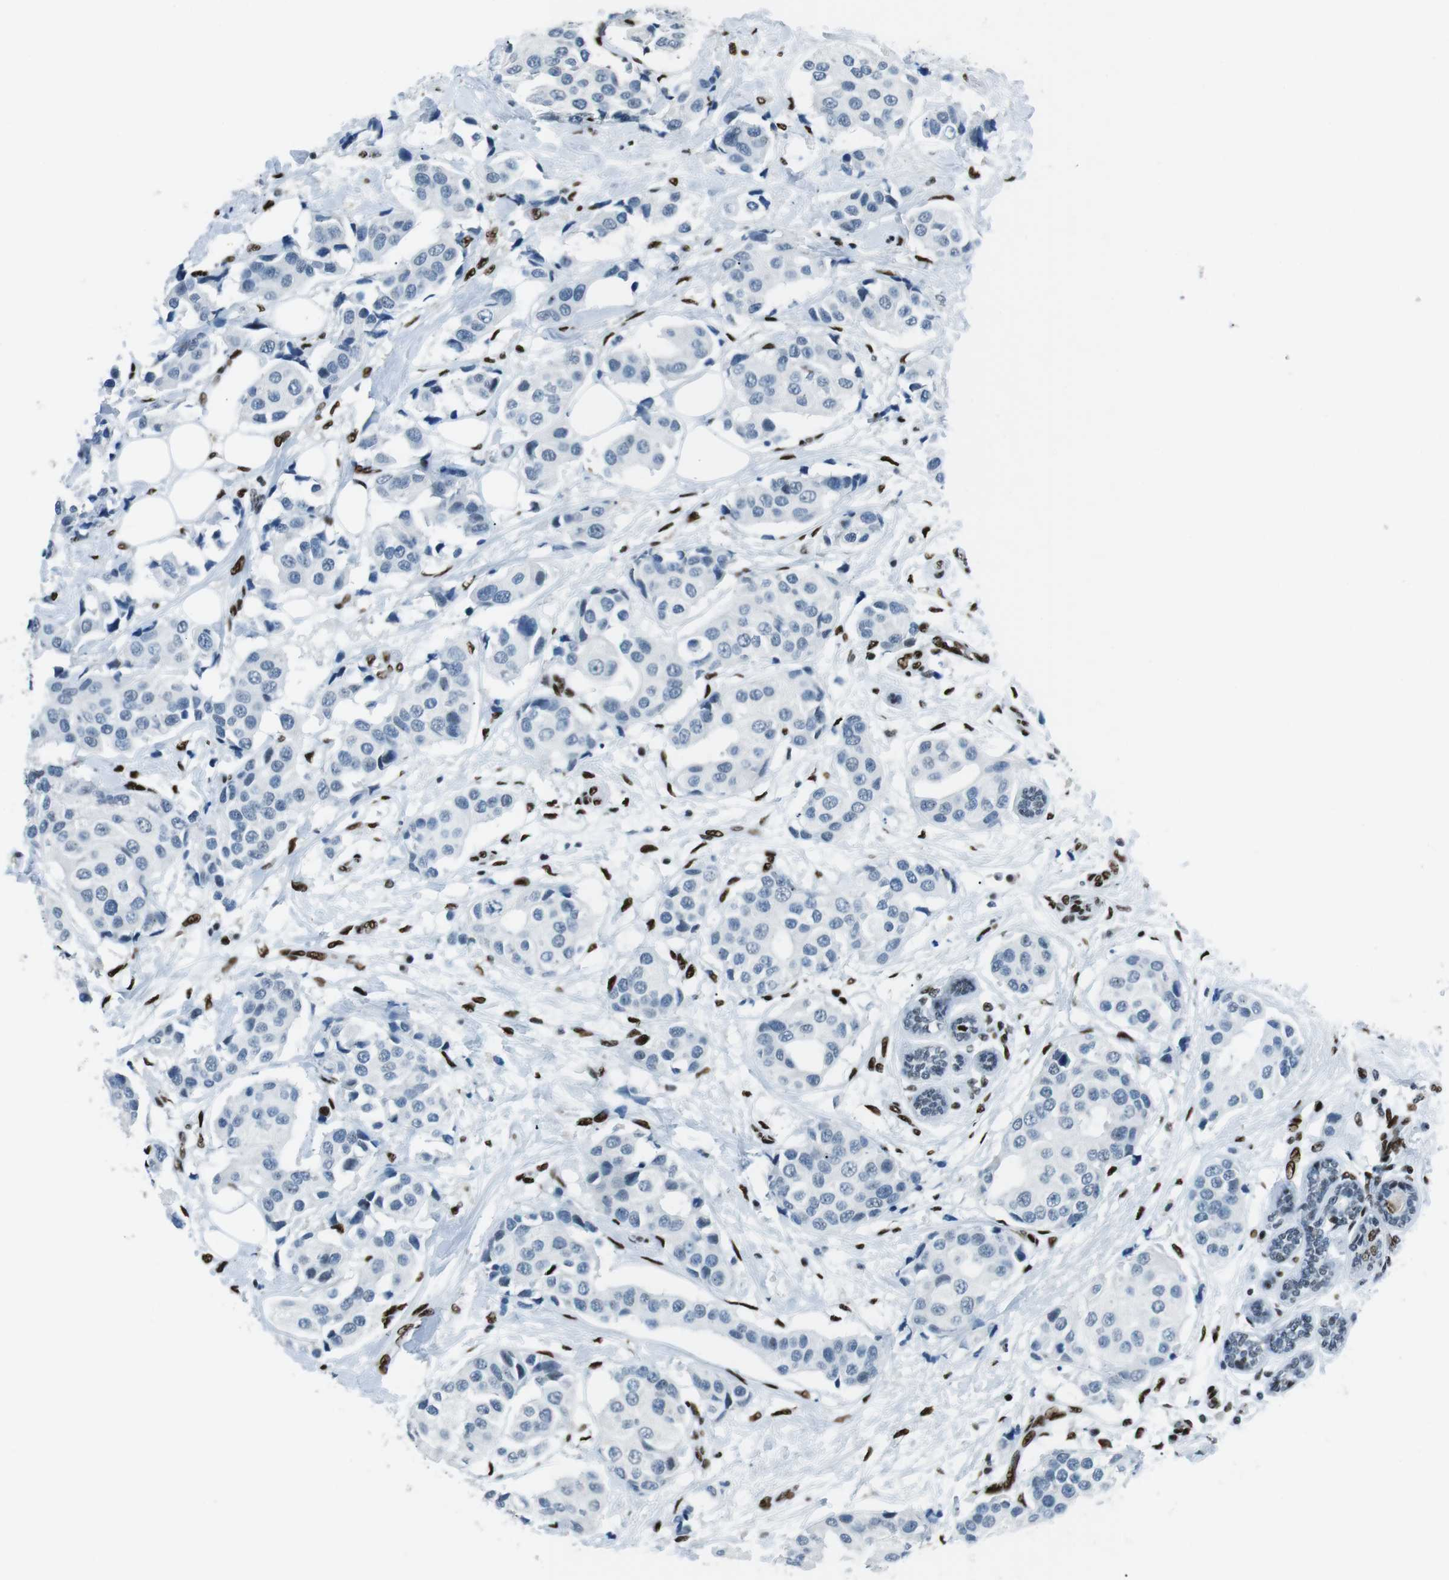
{"staining": {"intensity": "negative", "quantity": "none", "location": "none"}, "tissue": "breast cancer", "cell_type": "Tumor cells", "image_type": "cancer", "snomed": [{"axis": "morphology", "description": "Normal tissue, NOS"}, {"axis": "morphology", "description": "Duct carcinoma"}, {"axis": "topography", "description": "Breast"}], "caption": "DAB immunohistochemical staining of human breast cancer reveals no significant positivity in tumor cells.", "gene": "PML", "patient": {"sex": "female", "age": 39}}